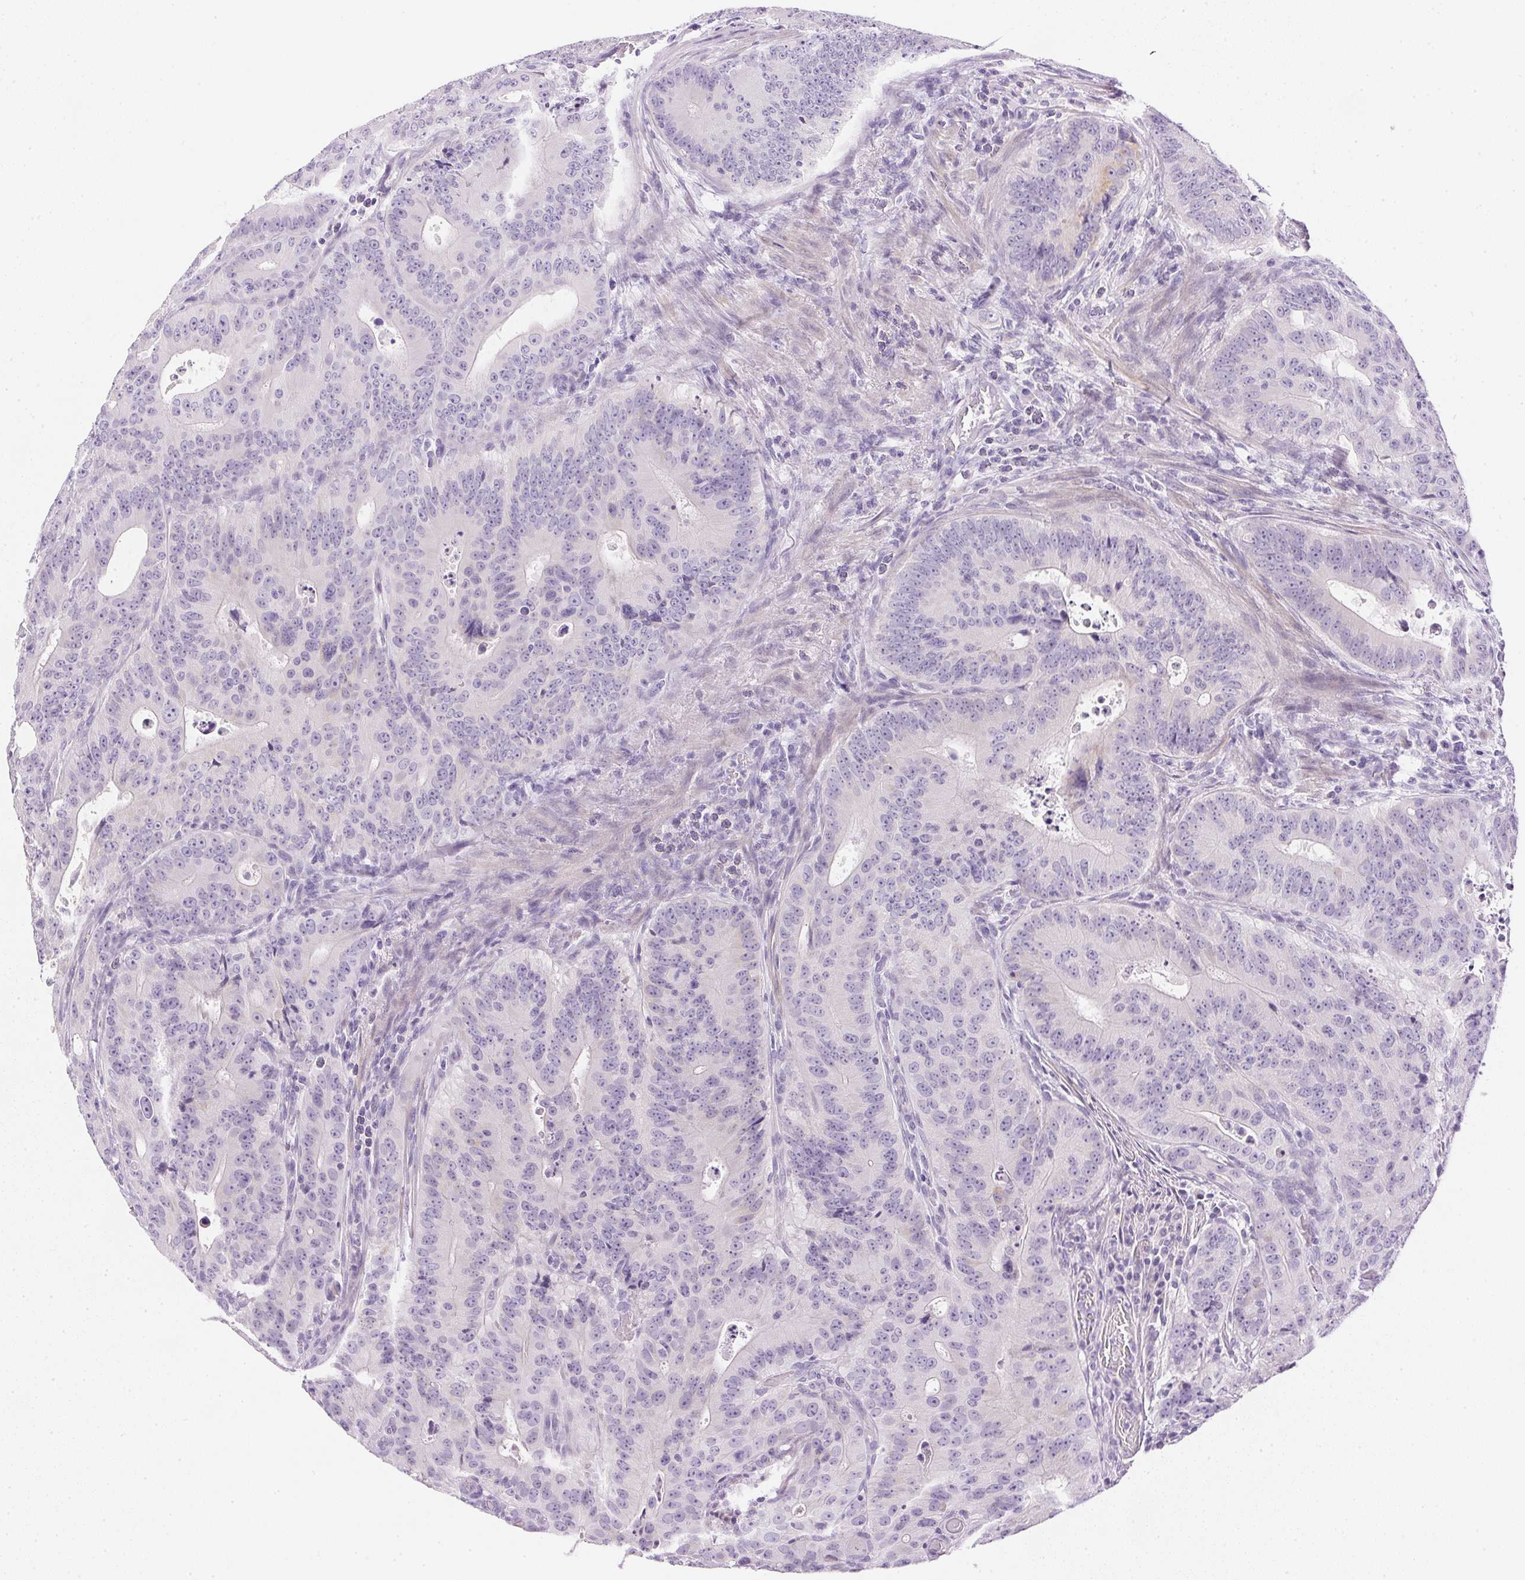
{"staining": {"intensity": "negative", "quantity": "none", "location": "none"}, "tissue": "colorectal cancer", "cell_type": "Tumor cells", "image_type": "cancer", "snomed": [{"axis": "morphology", "description": "Adenocarcinoma, NOS"}, {"axis": "topography", "description": "Colon"}], "caption": "A micrograph of adenocarcinoma (colorectal) stained for a protein displays no brown staining in tumor cells.", "gene": "CTRL", "patient": {"sex": "male", "age": 62}}